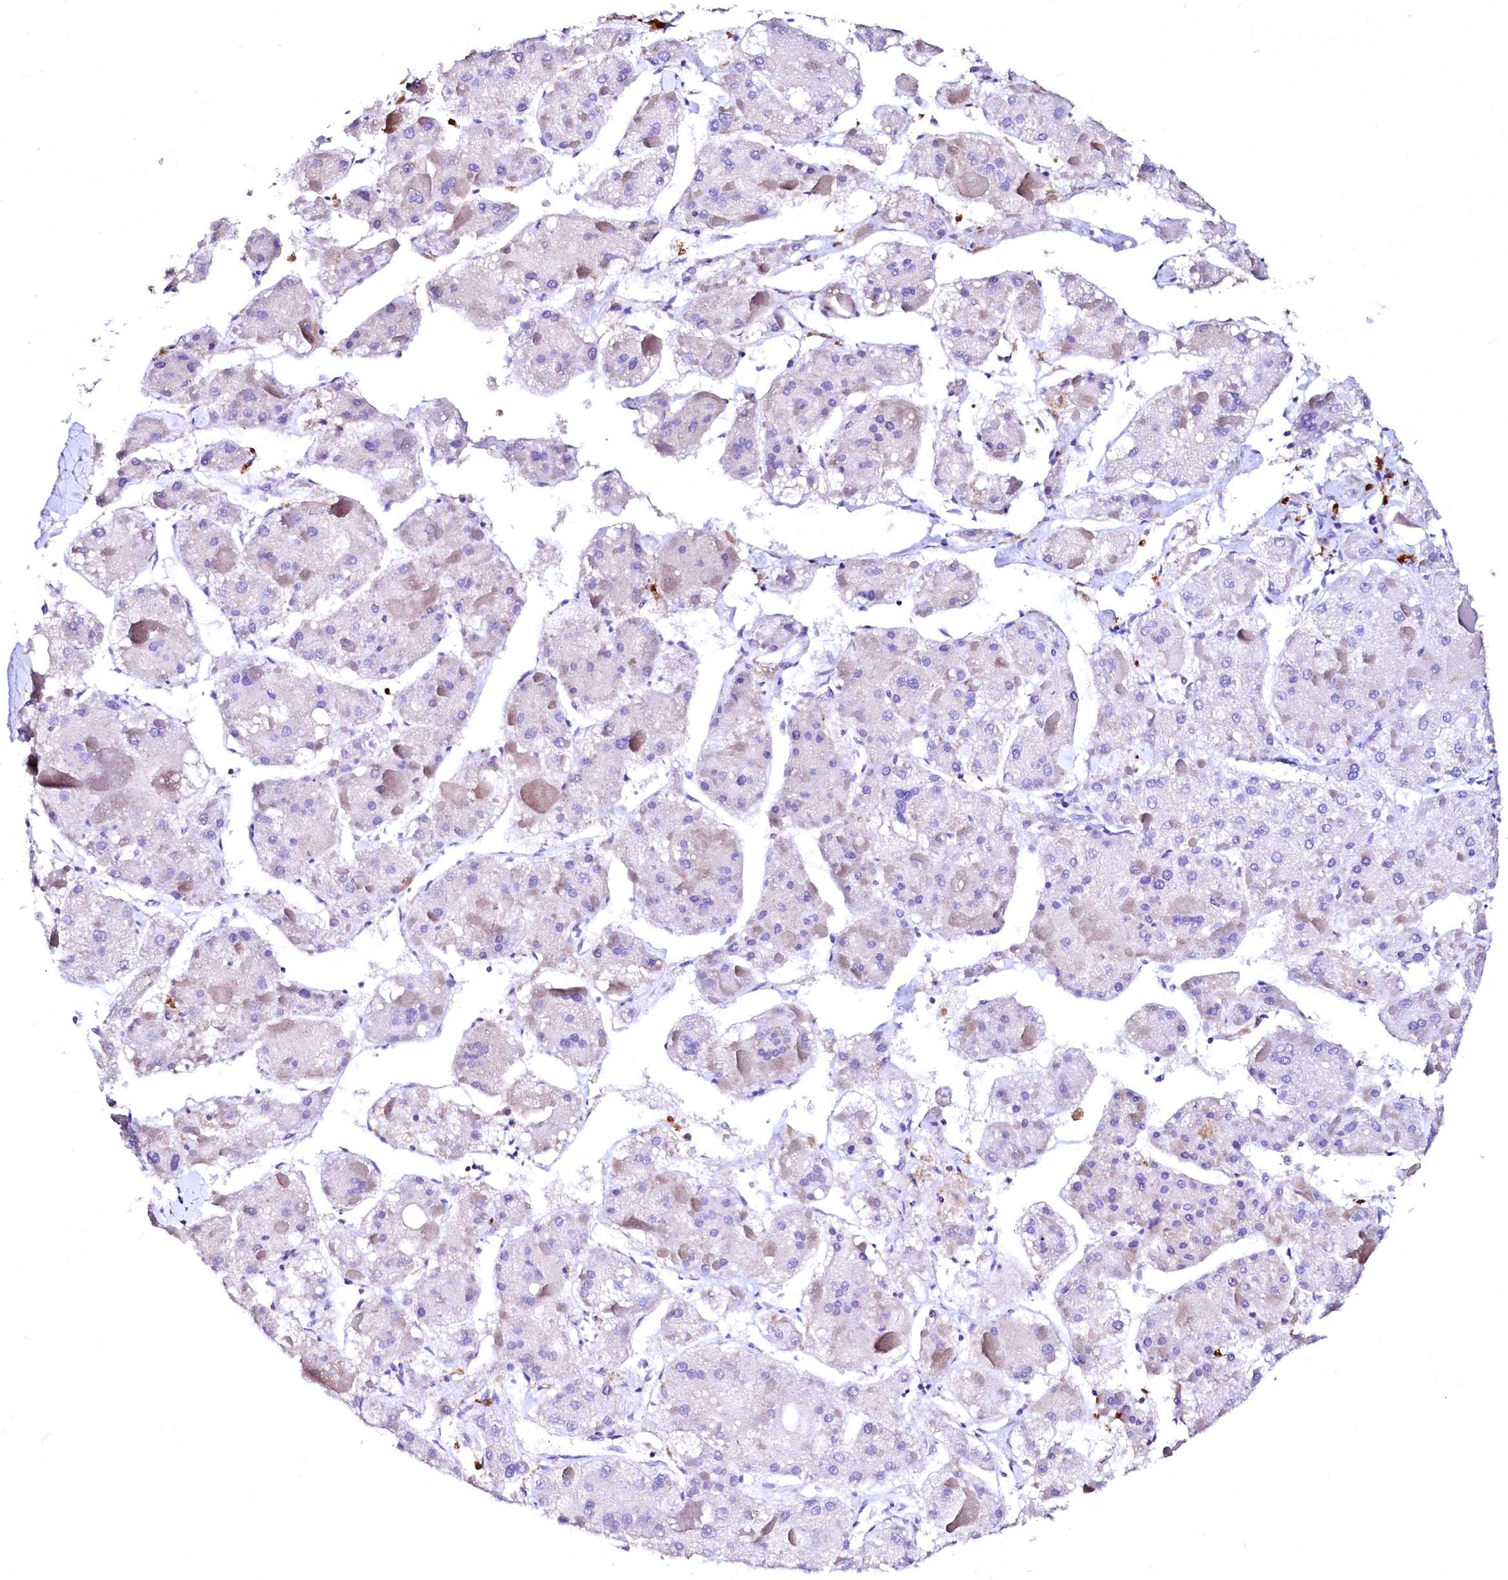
{"staining": {"intensity": "negative", "quantity": "none", "location": "none"}, "tissue": "liver cancer", "cell_type": "Tumor cells", "image_type": "cancer", "snomed": [{"axis": "morphology", "description": "Carcinoma, Hepatocellular, NOS"}, {"axis": "topography", "description": "Liver"}], "caption": "IHC image of liver cancer (hepatocellular carcinoma) stained for a protein (brown), which reveals no expression in tumor cells. (Stains: DAB (3,3'-diaminobenzidine) immunohistochemistry (IHC) with hematoxylin counter stain, Microscopy: brightfield microscopy at high magnification).", "gene": "RAB27A", "patient": {"sex": "female", "age": 73}}